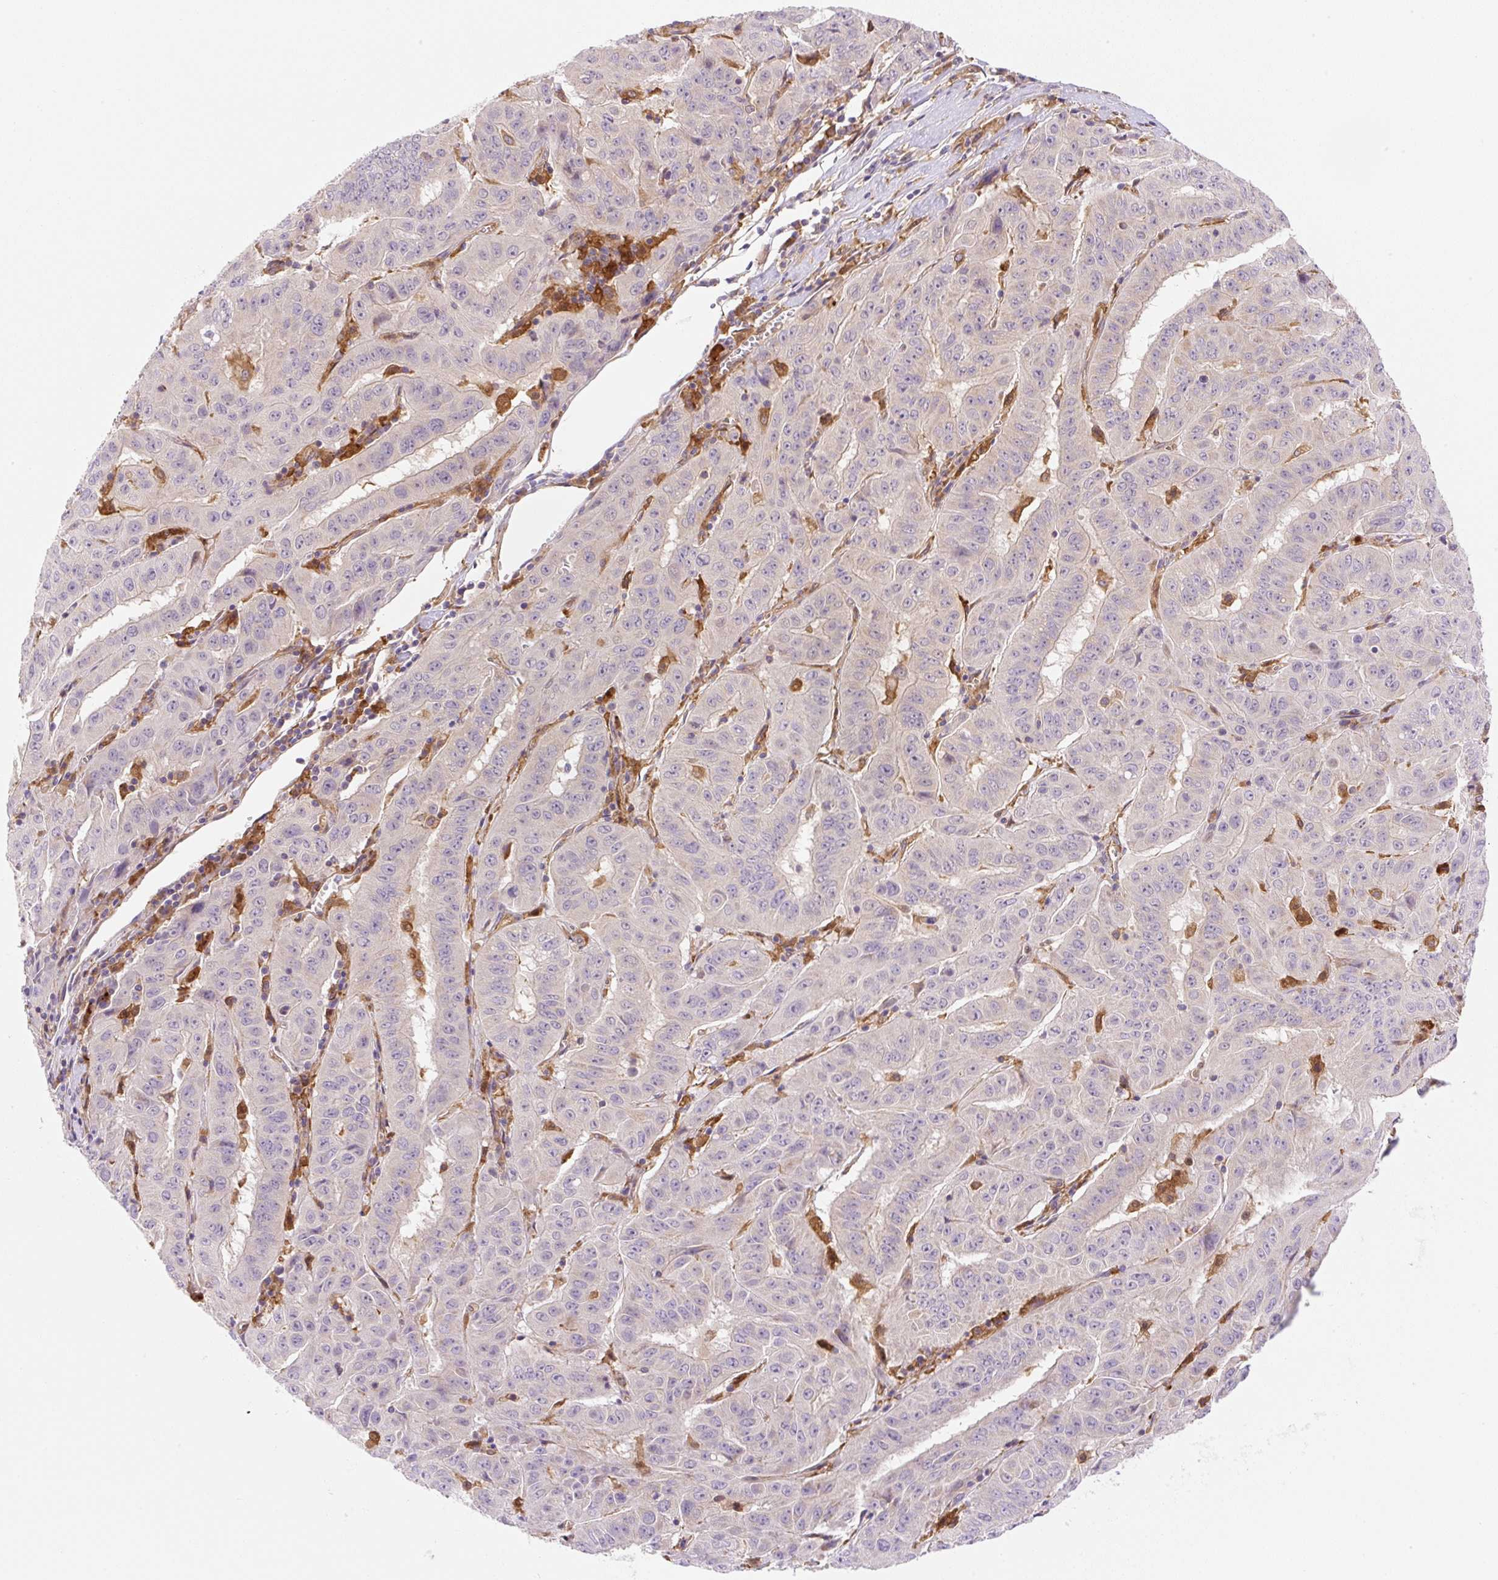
{"staining": {"intensity": "negative", "quantity": "none", "location": "none"}, "tissue": "pancreatic cancer", "cell_type": "Tumor cells", "image_type": "cancer", "snomed": [{"axis": "morphology", "description": "Adenocarcinoma, NOS"}, {"axis": "topography", "description": "Pancreas"}], "caption": "The immunohistochemistry image has no significant expression in tumor cells of pancreatic cancer (adenocarcinoma) tissue.", "gene": "OMA1", "patient": {"sex": "male", "age": 63}}